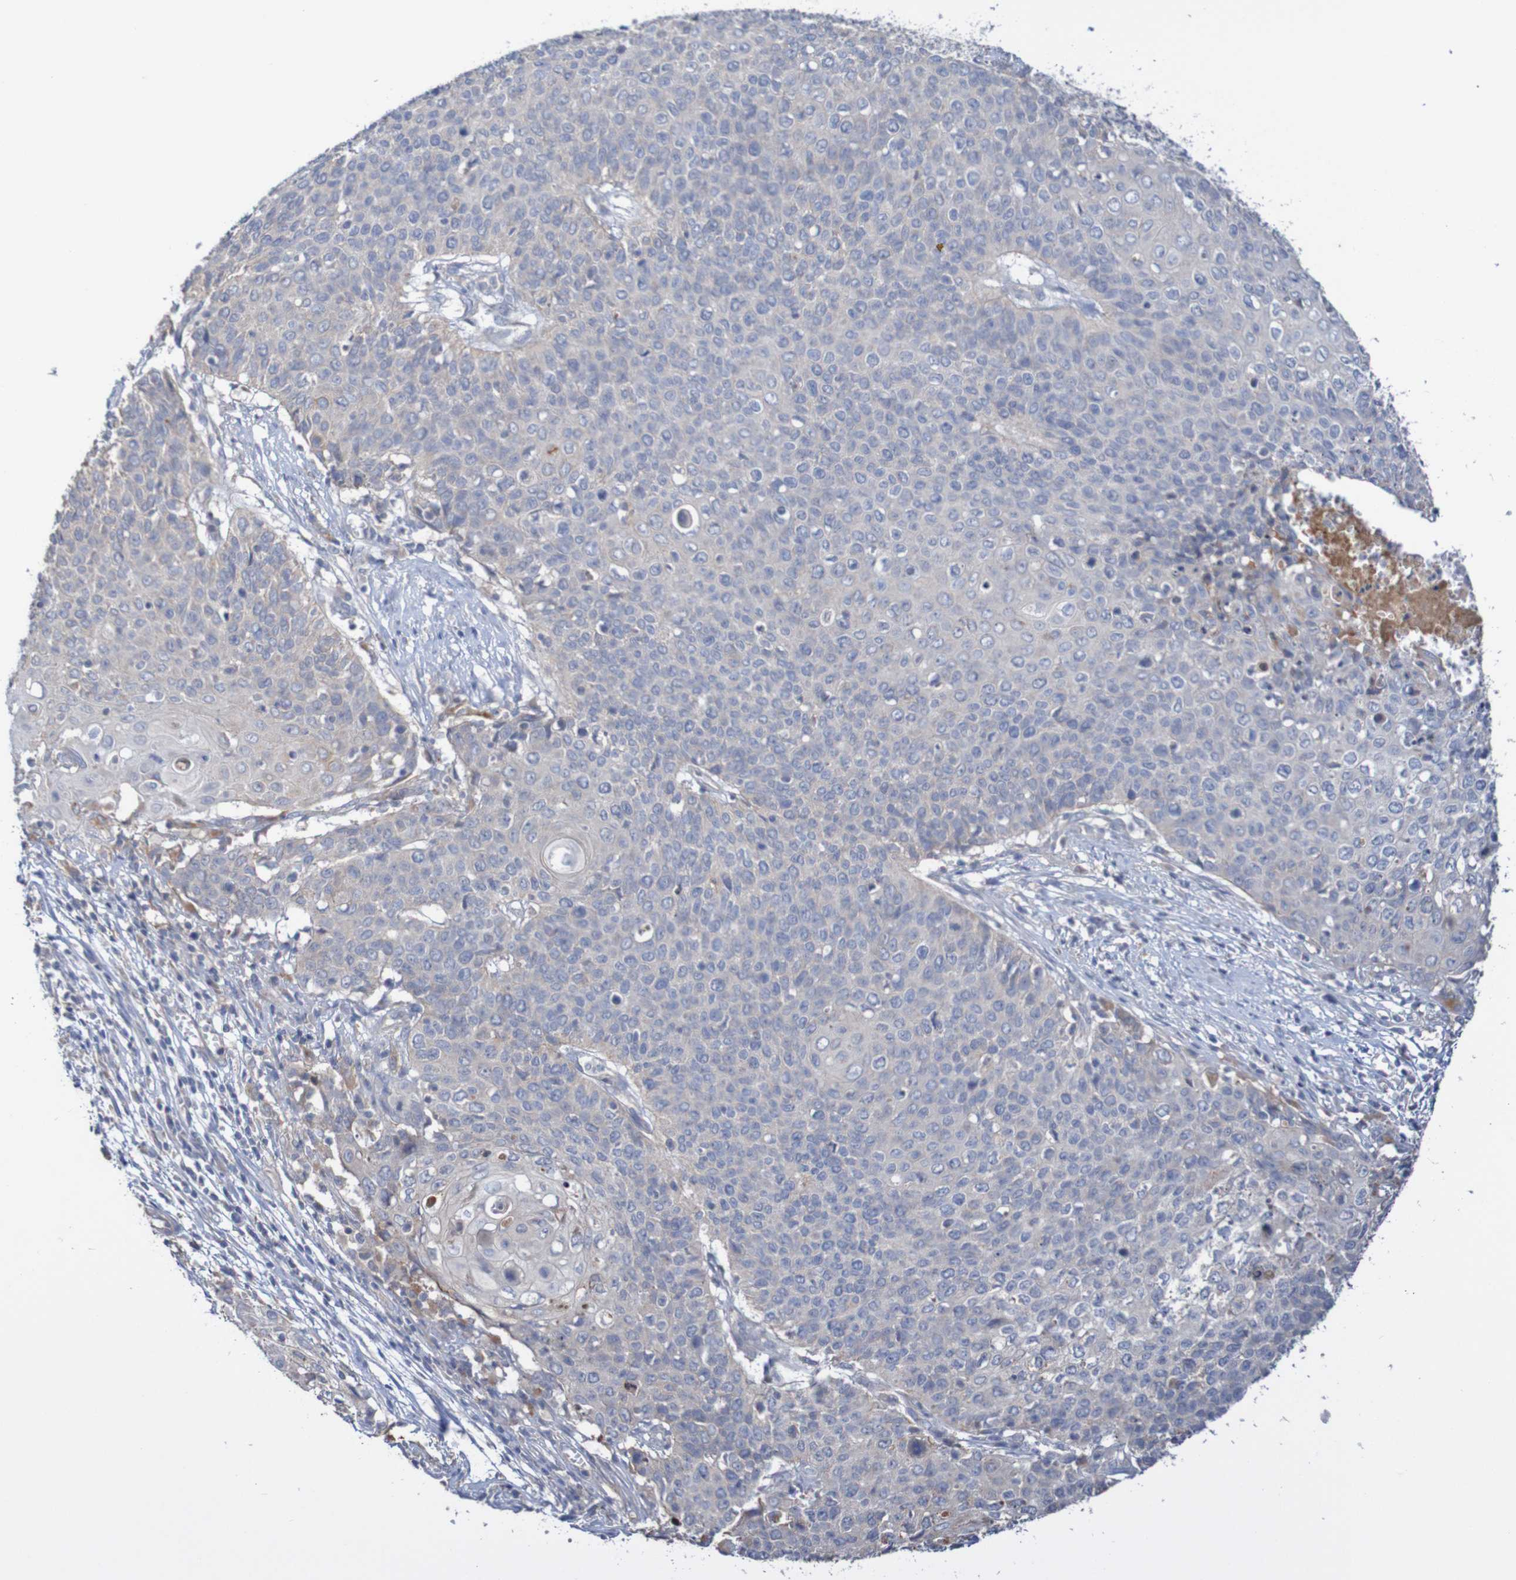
{"staining": {"intensity": "weak", "quantity": "<25%", "location": "cytoplasmic/membranous"}, "tissue": "cervical cancer", "cell_type": "Tumor cells", "image_type": "cancer", "snomed": [{"axis": "morphology", "description": "Squamous cell carcinoma, NOS"}, {"axis": "topography", "description": "Cervix"}], "caption": "This photomicrograph is of cervical squamous cell carcinoma stained with immunohistochemistry (IHC) to label a protein in brown with the nuclei are counter-stained blue. There is no positivity in tumor cells.", "gene": "PHYH", "patient": {"sex": "female", "age": 39}}